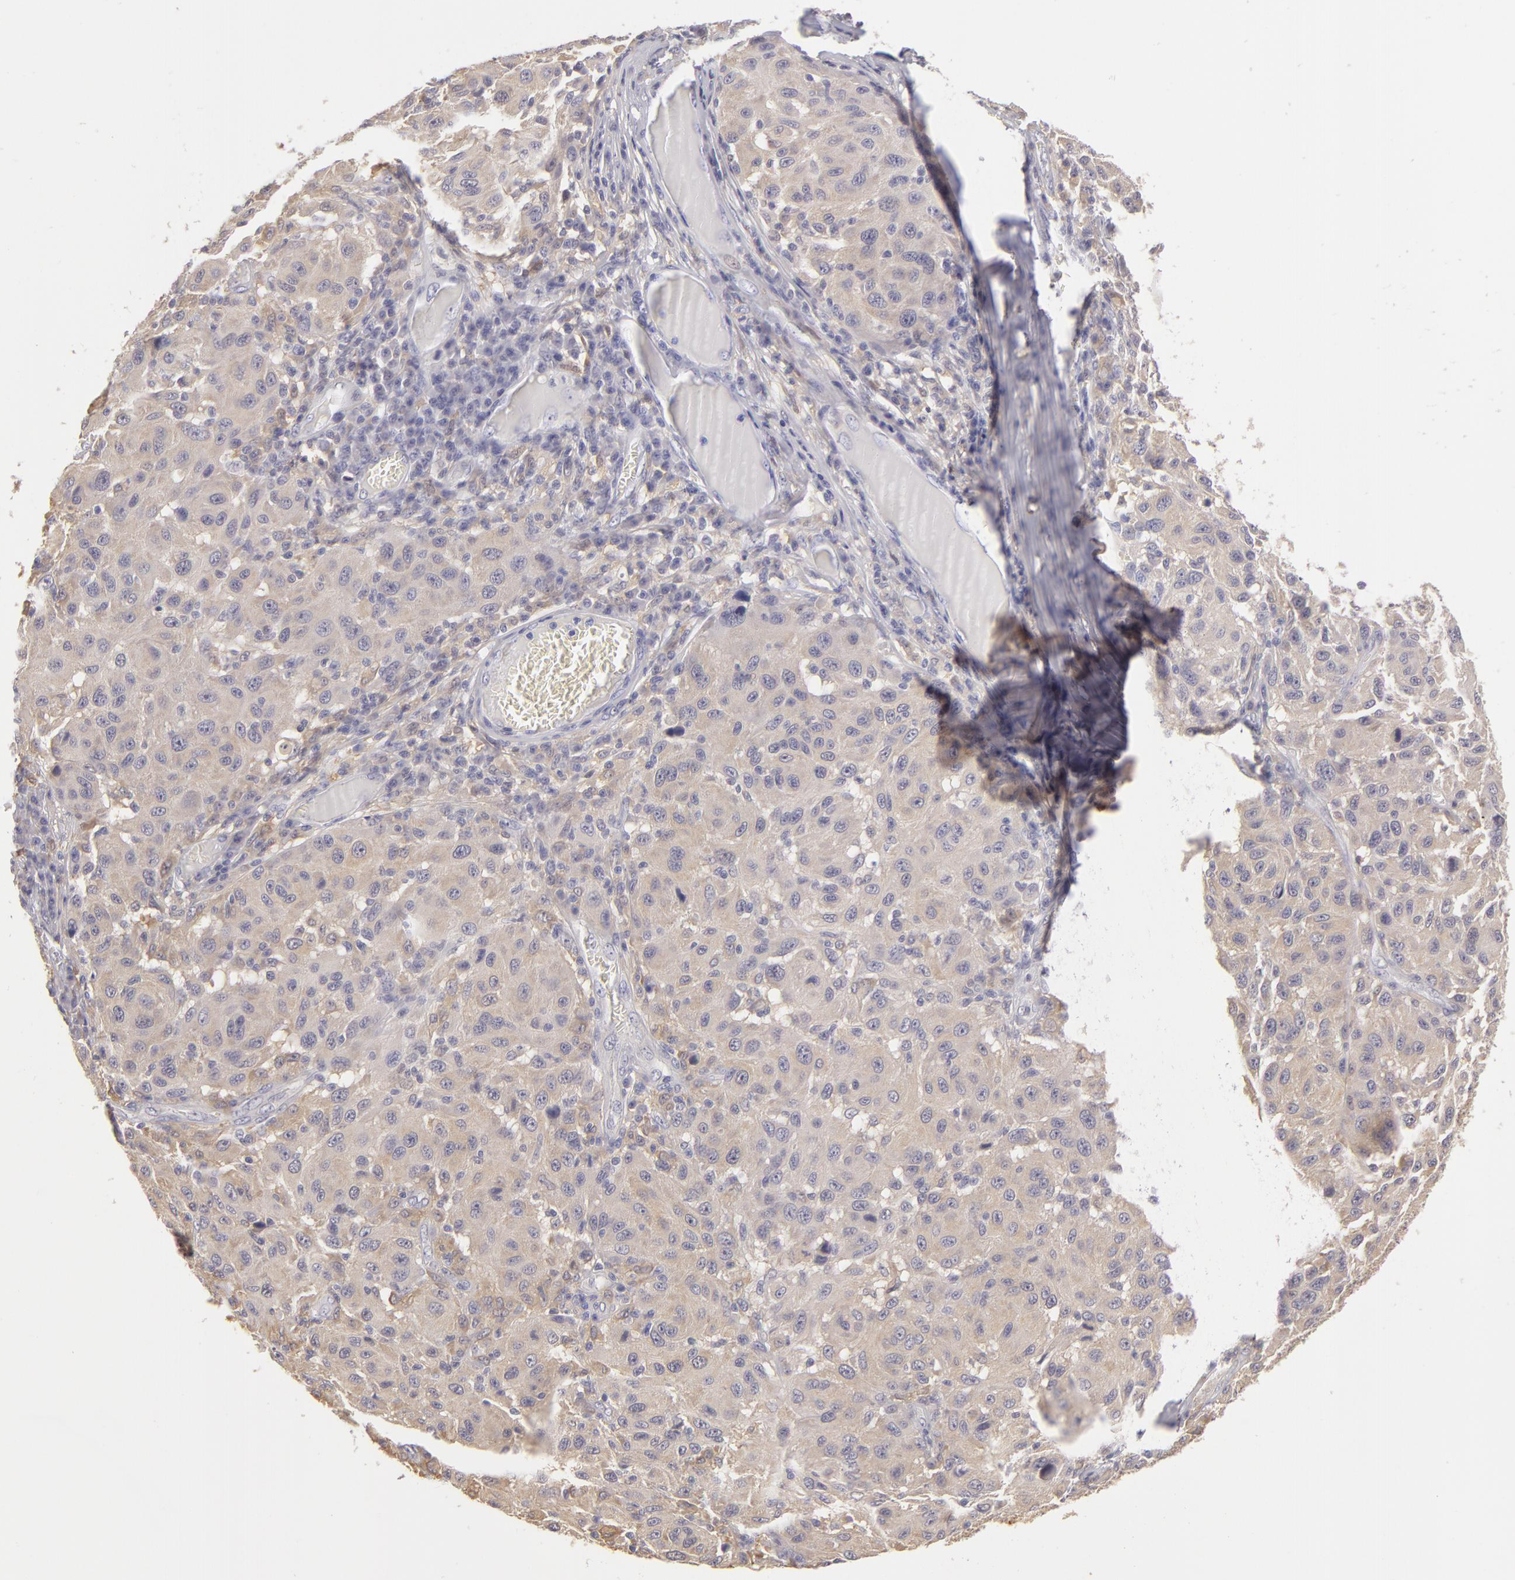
{"staining": {"intensity": "negative", "quantity": "none", "location": "none"}, "tissue": "melanoma", "cell_type": "Tumor cells", "image_type": "cancer", "snomed": [{"axis": "morphology", "description": "Malignant melanoma, NOS"}, {"axis": "topography", "description": "Skin"}], "caption": "This is an IHC image of melanoma. There is no positivity in tumor cells.", "gene": "GNPDA1", "patient": {"sex": "female", "age": 77}}